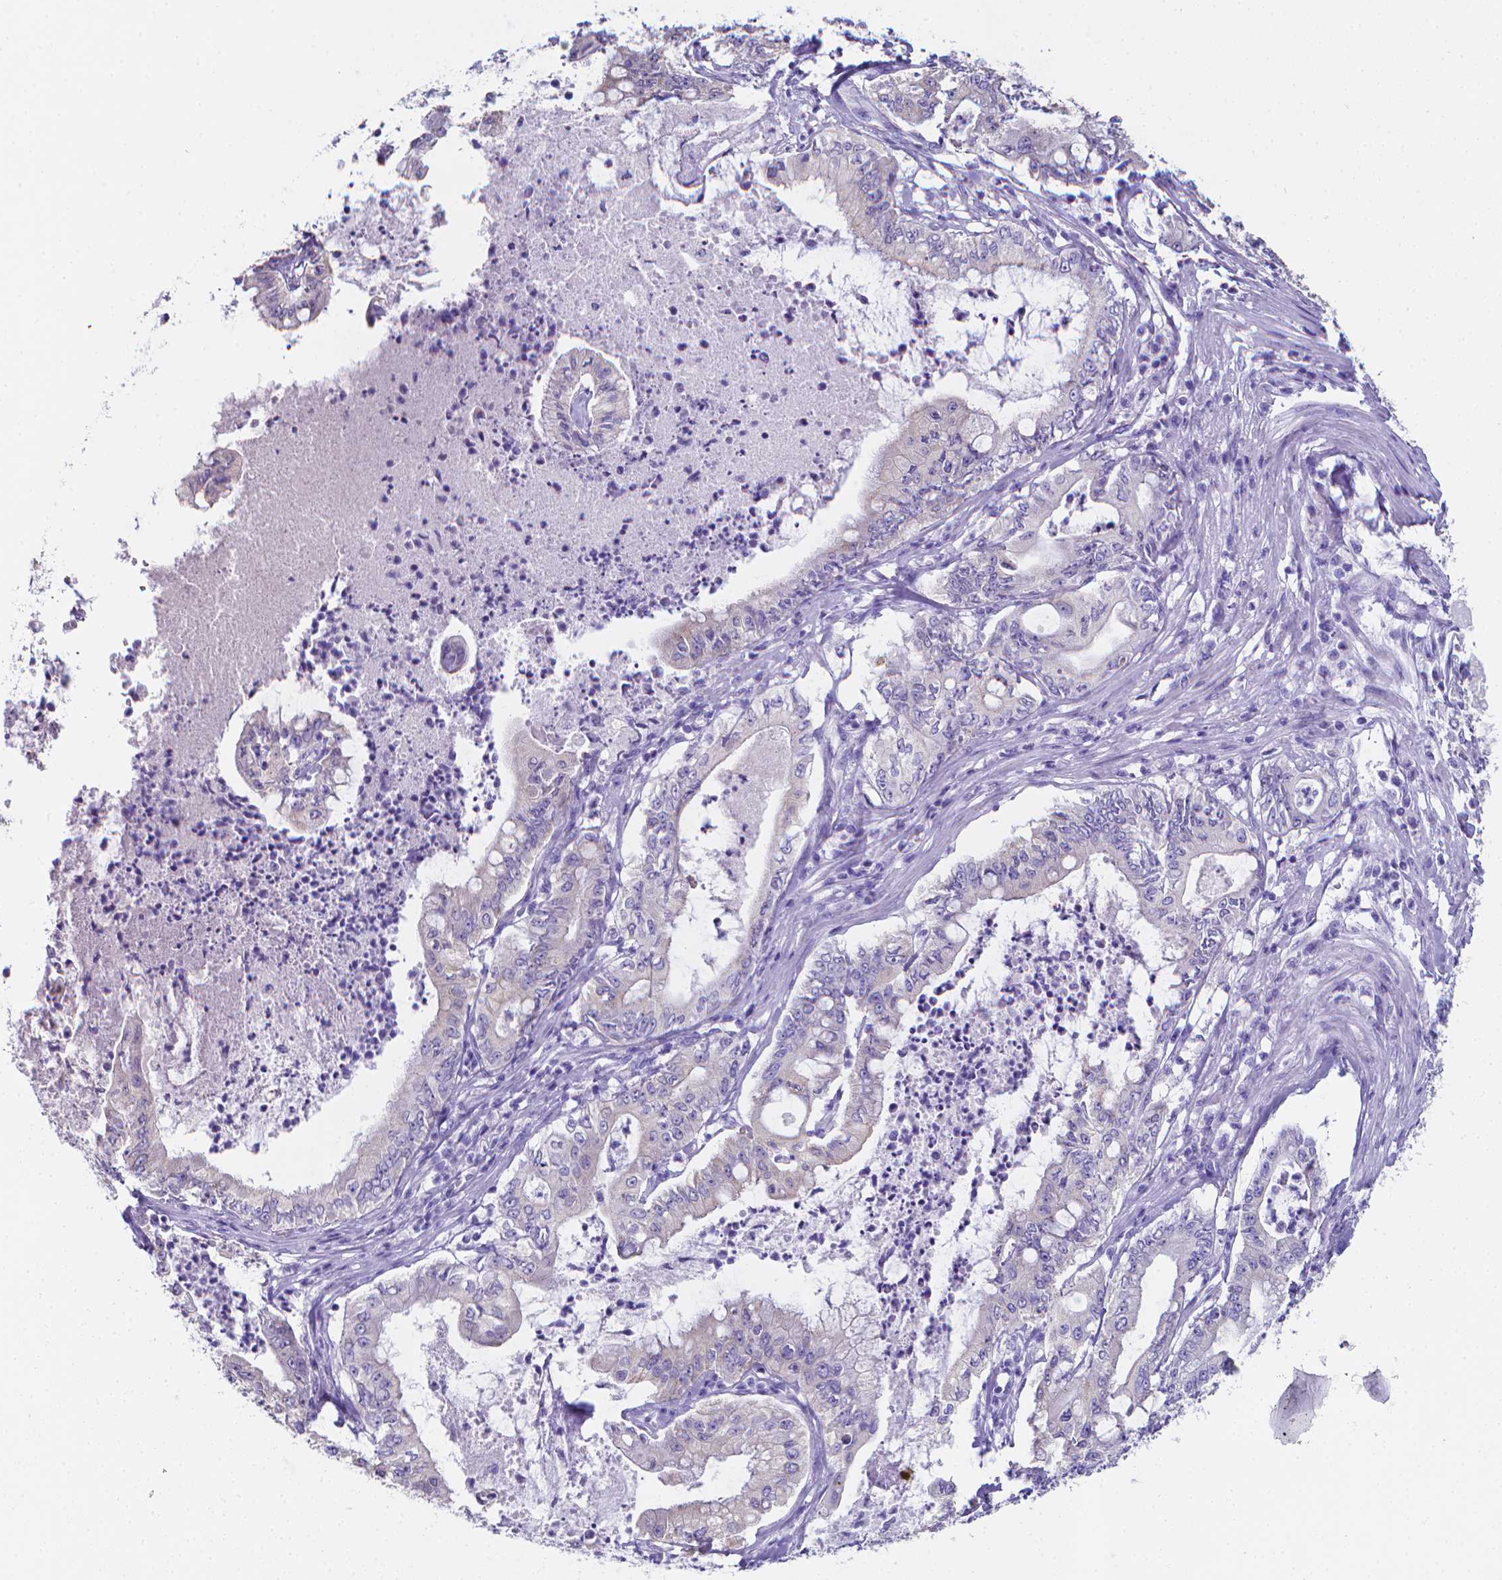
{"staining": {"intensity": "negative", "quantity": "none", "location": "none"}, "tissue": "pancreatic cancer", "cell_type": "Tumor cells", "image_type": "cancer", "snomed": [{"axis": "morphology", "description": "Adenocarcinoma, NOS"}, {"axis": "topography", "description": "Pancreas"}], "caption": "The histopathology image exhibits no staining of tumor cells in pancreatic cancer.", "gene": "LRRC73", "patient": {"sex": "male", "age": 71}}